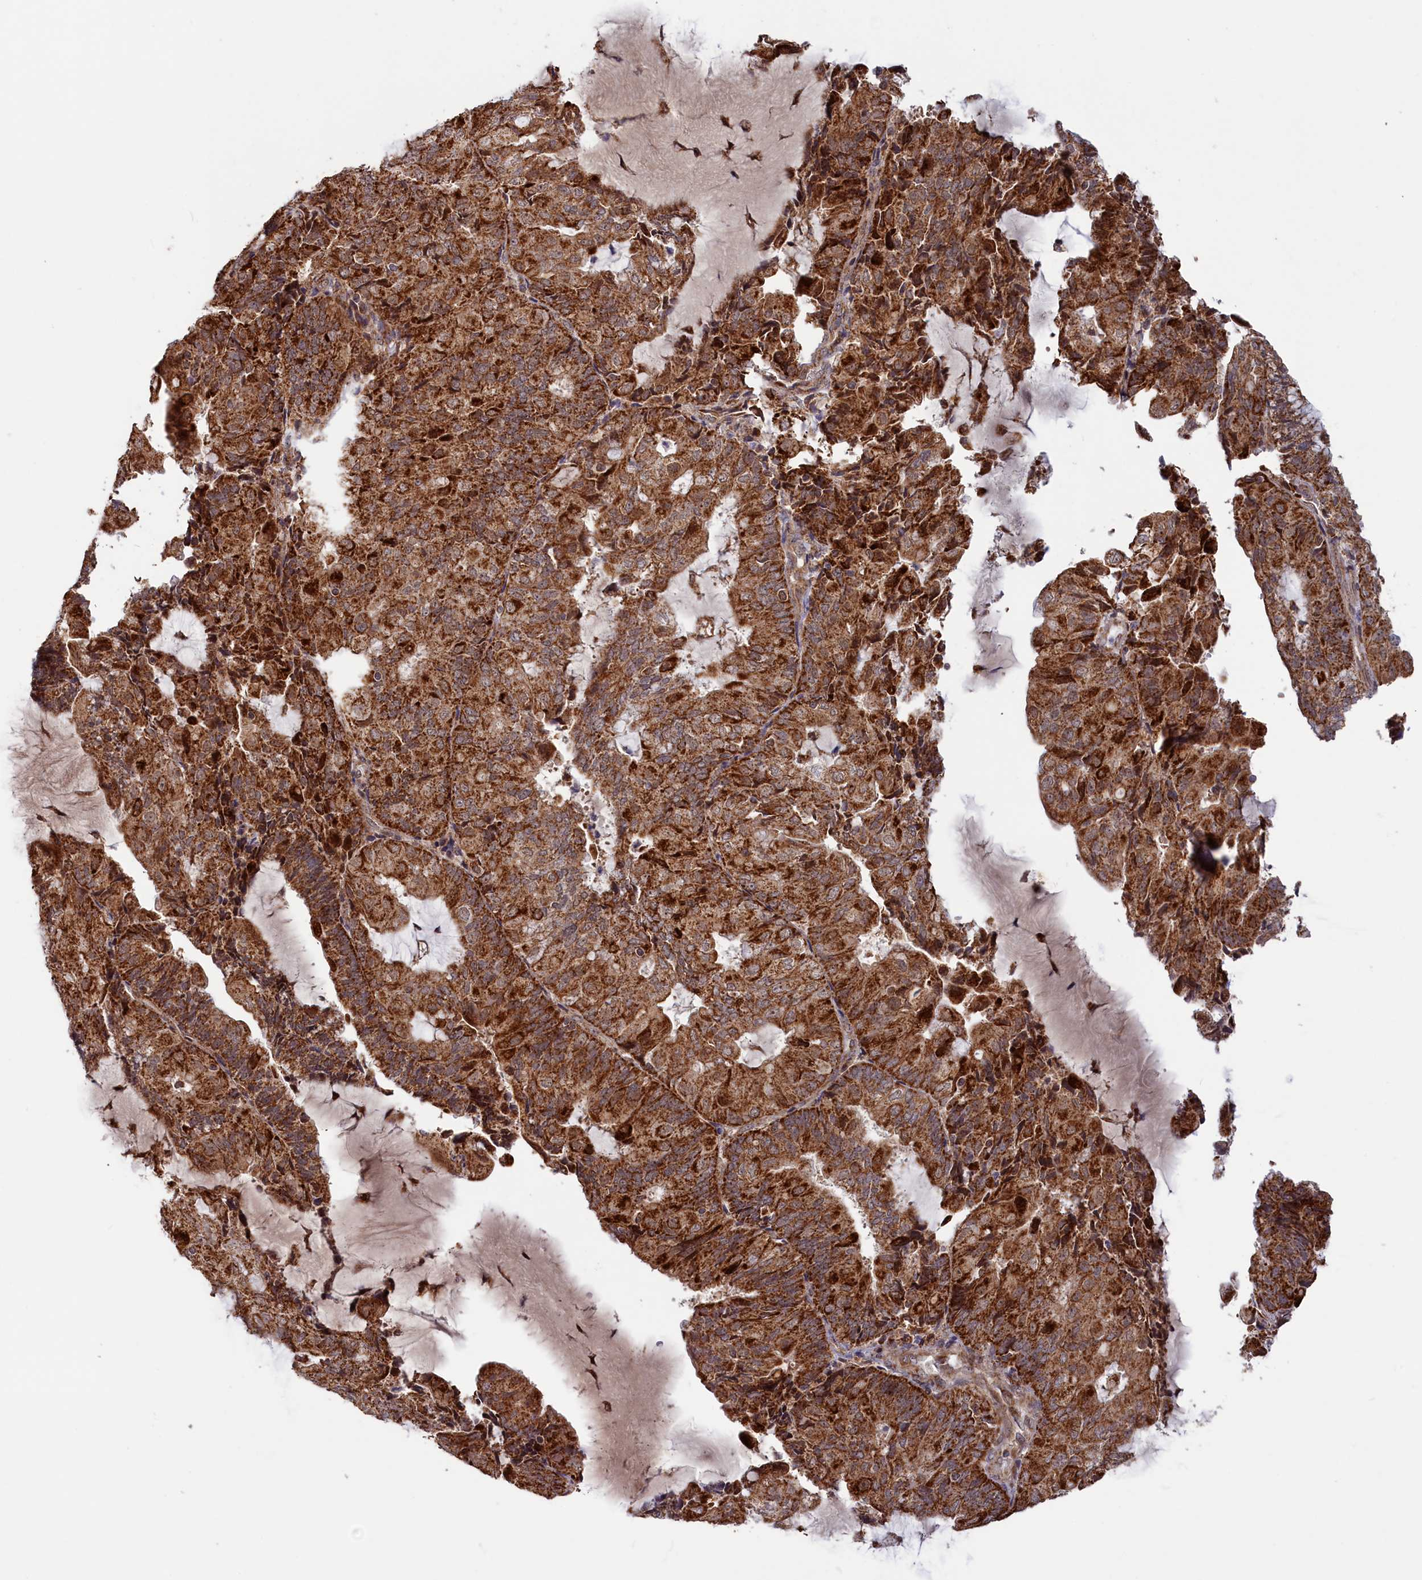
{"staining": {"intensity": "strong", "quantity": ">75%", "location": "cytoplasmic/membranous"}, "tissue": "endometrial cancer", "cell_type": "Tumor cells", "image_type": "cancer", "snomed": [{"axis": "morphology", "description": "Adenocarcinoma, NOS"}, {"axis": "topography", "description": "Endometrium"}], "caption": "DAB immunohistochemical staining of endometrial adenocarcinoma shows strong cytoplasmic/membranous protein positivity in approximately >75% of tumor cells.", "gene": "DUS3L", "patient": {"sex": "female", "age": 81}}